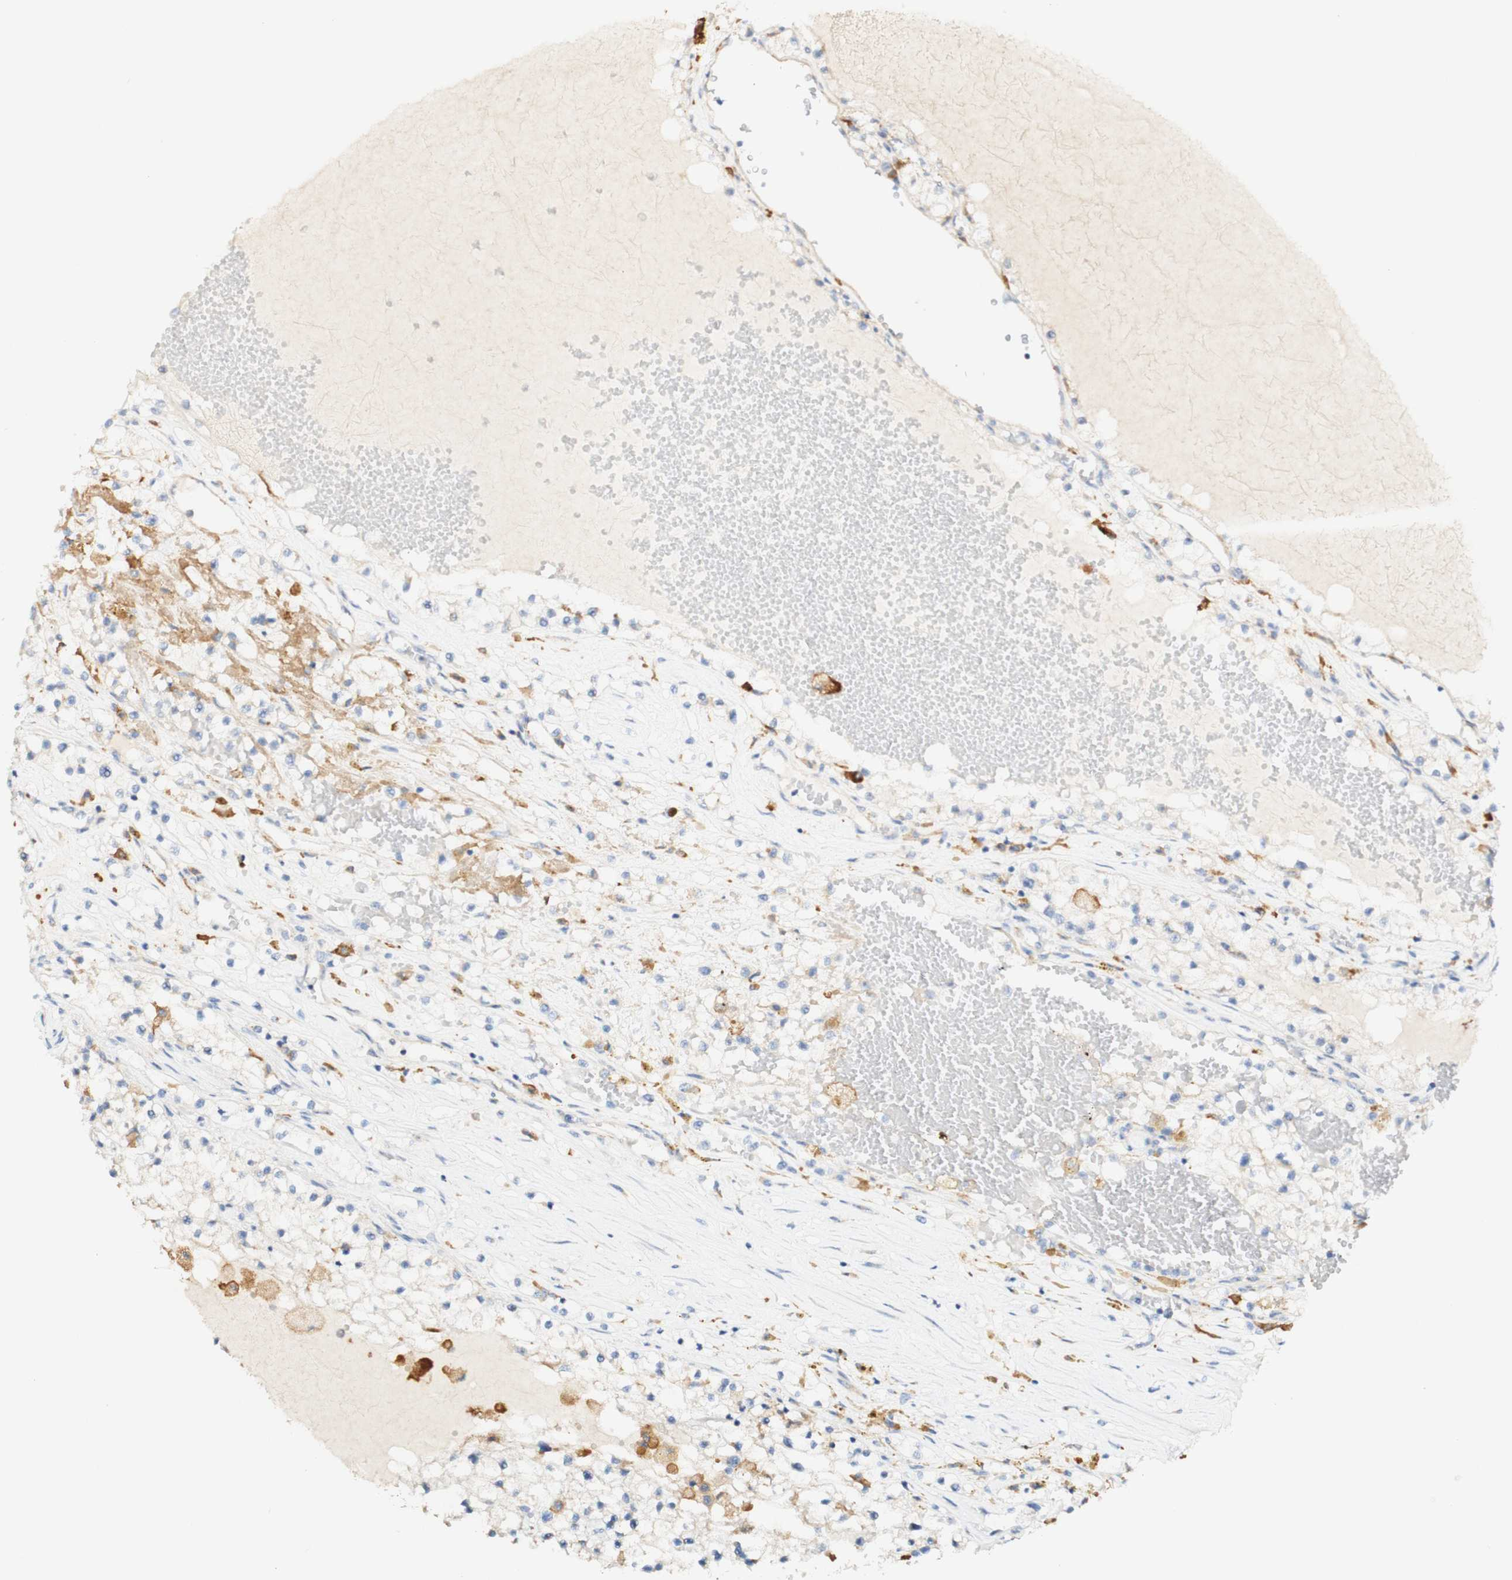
{"staining": {"intensity": "negative", "quantity": "none", "location": "none"}, "tissue": "renal cancer", "cell_type": "Tumor cells", "image_type": "cancer", "snomed": [{"axis": "morphology", "description": "Adenocarcinoma, NOS"}, {"axis": "topography", "description": "Kidney"}], "caption": "DAB immunohistochemical staining of human renal cancer demonstrates no significant expression in tumor cells.", "gene": "FCGRT", "patient": {"sex": "male", "age": 68}}